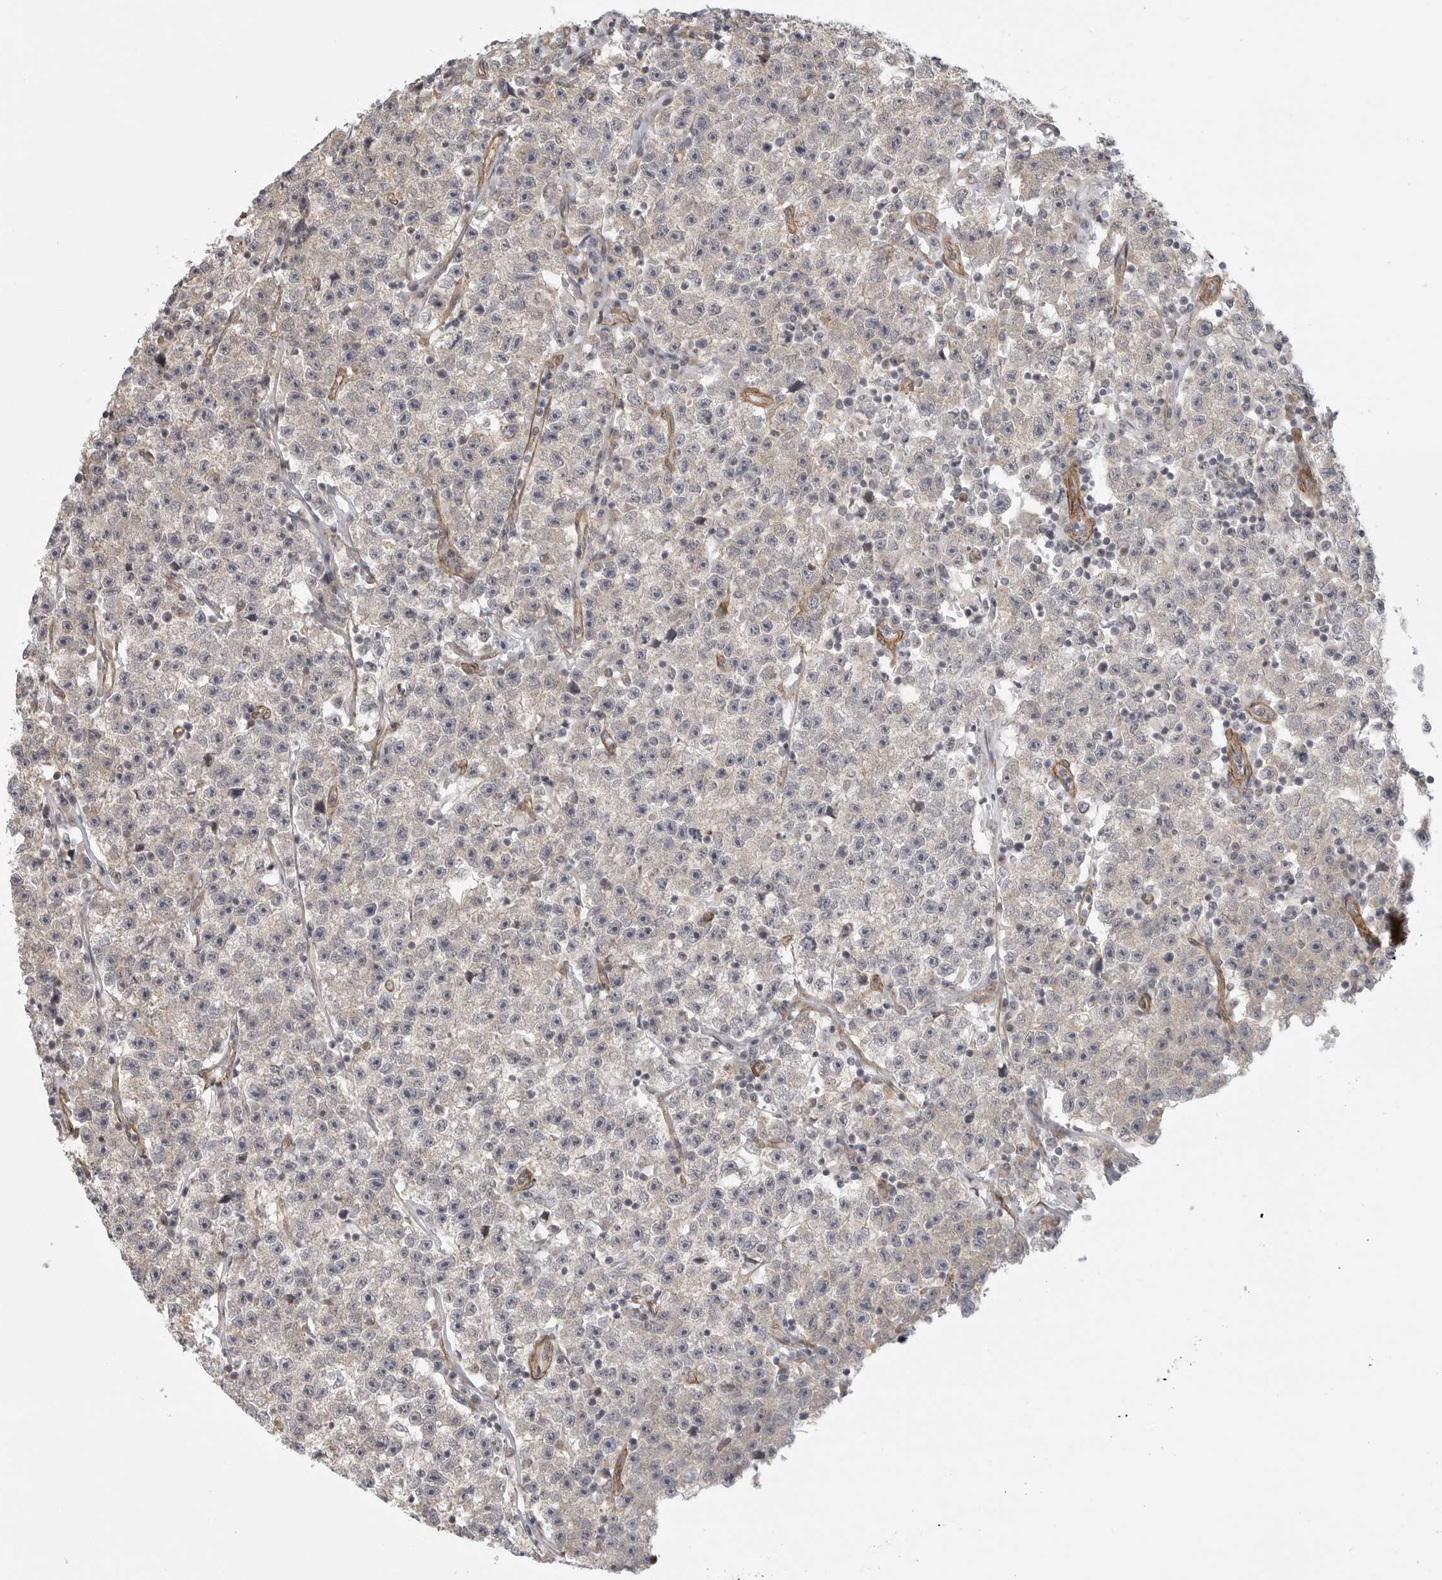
{"staining": {"intensity": "negative", "quantity": "none", "location": "none"}, "tissue": "testis cancer", "cell_type": "Tumor cells", "image_type": "cancer", "snomed": [{"axis": "morphology", "description": "Seminoma, NOS"}, {"axis": "topography", "description": "Testis"}], "caption": "An immunohistochemistry (IHC) photomicrograph of seminoma (testis) is shown. There is no staining in tumor cells of seminoma (testis).", "gene": "ATOH7", "patient": {"sex": "male", "age": 22}}